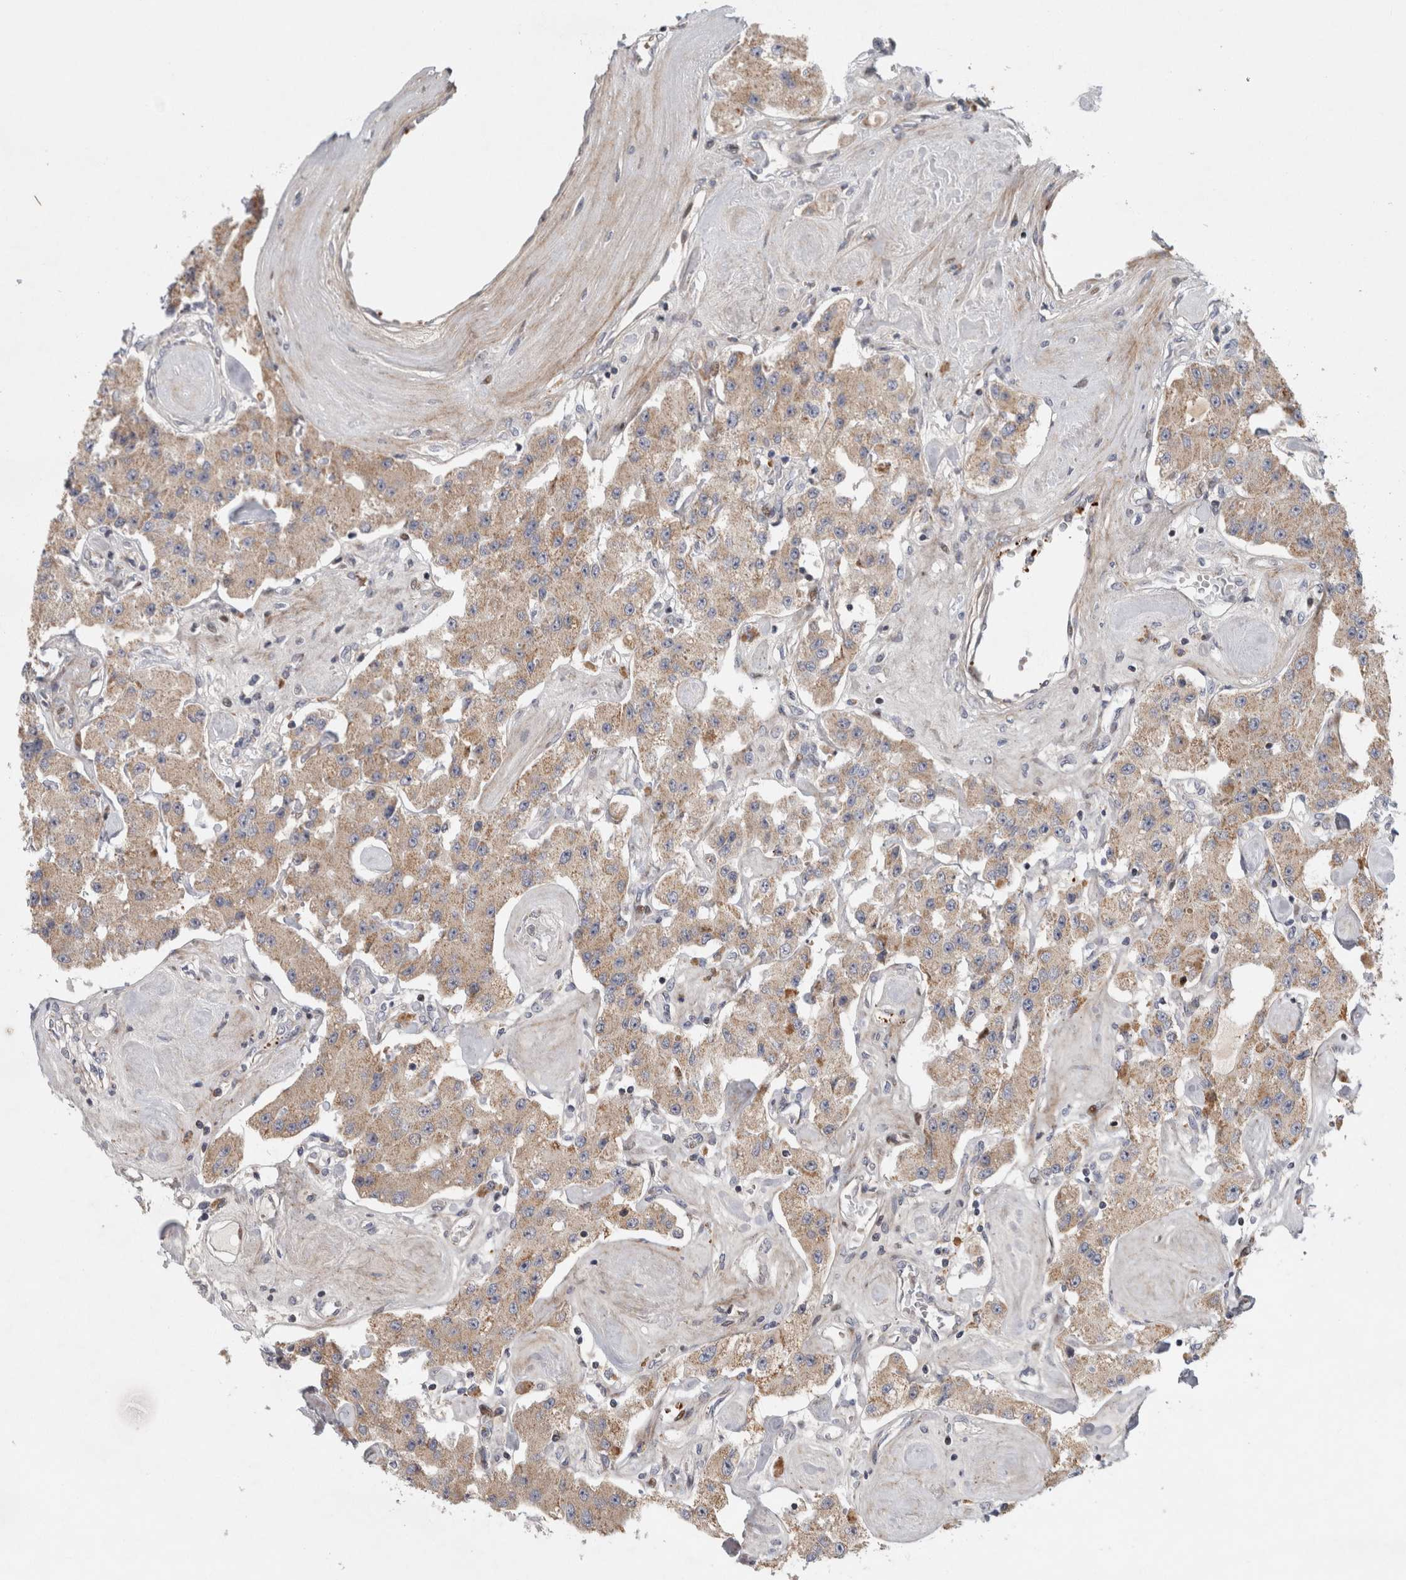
{"staining": {"intensity": "weak", "quantity": ">75%", "location": "cytoplasmic/membranous"}, "tissue": "carcinoid", "cell_type": "Tumor cells", "image_type": "cancer", "snomed": [{"axis": "morphology", "description": "Carcinoid, malignant, NOS"}, {"axis": "topography", "description": "Pancreas"}], "caption": "Protein expression by immunohistochemistry exhibits weak cytoplasmic/membranous staining in approximately >75% of tumor cells in carcinoid (malignant).", "gene": "RBM48", "patient": {"sex": "male", "age": 41}}